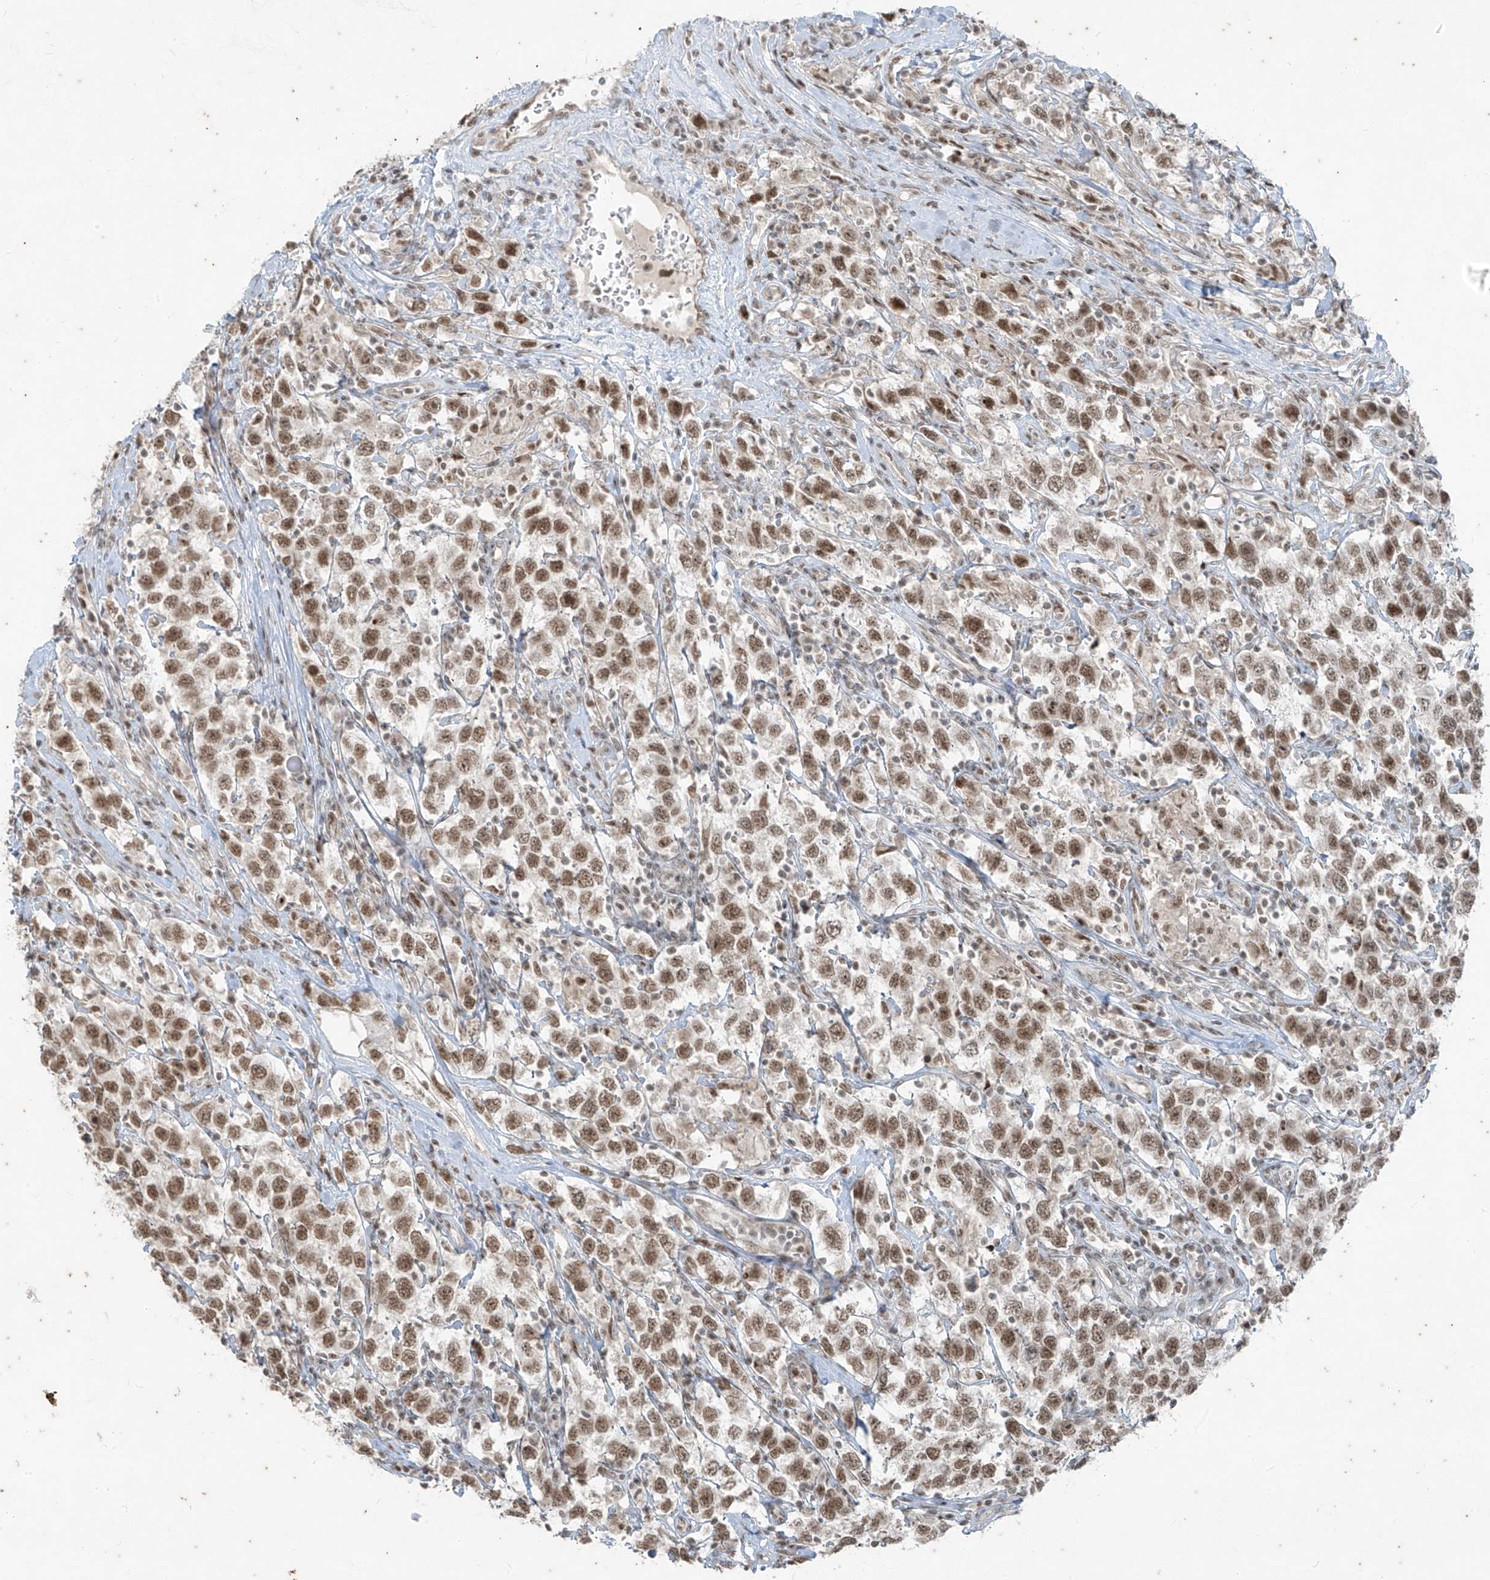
{"staining": {"intensity": "moderate", "quantity": ">75%", "location": "nuclear"}, "tissue": "testis cancer", "cell_type": "Tumor cells", "image_type": "cancer", "snomed": [{"axis": "morphology", "description": "Seminoma, NOS"}, {"axis": "topography", "description": "Testis"}], "caption": "This histopathology image shows immunohistochemistry (IHC) staining of human testis cancer, with medium moderate nuclear positivity in approximately >75% of tumor cells.", "gene": "ZNF354B", "patient": {"sex": "male", "age": 41}}